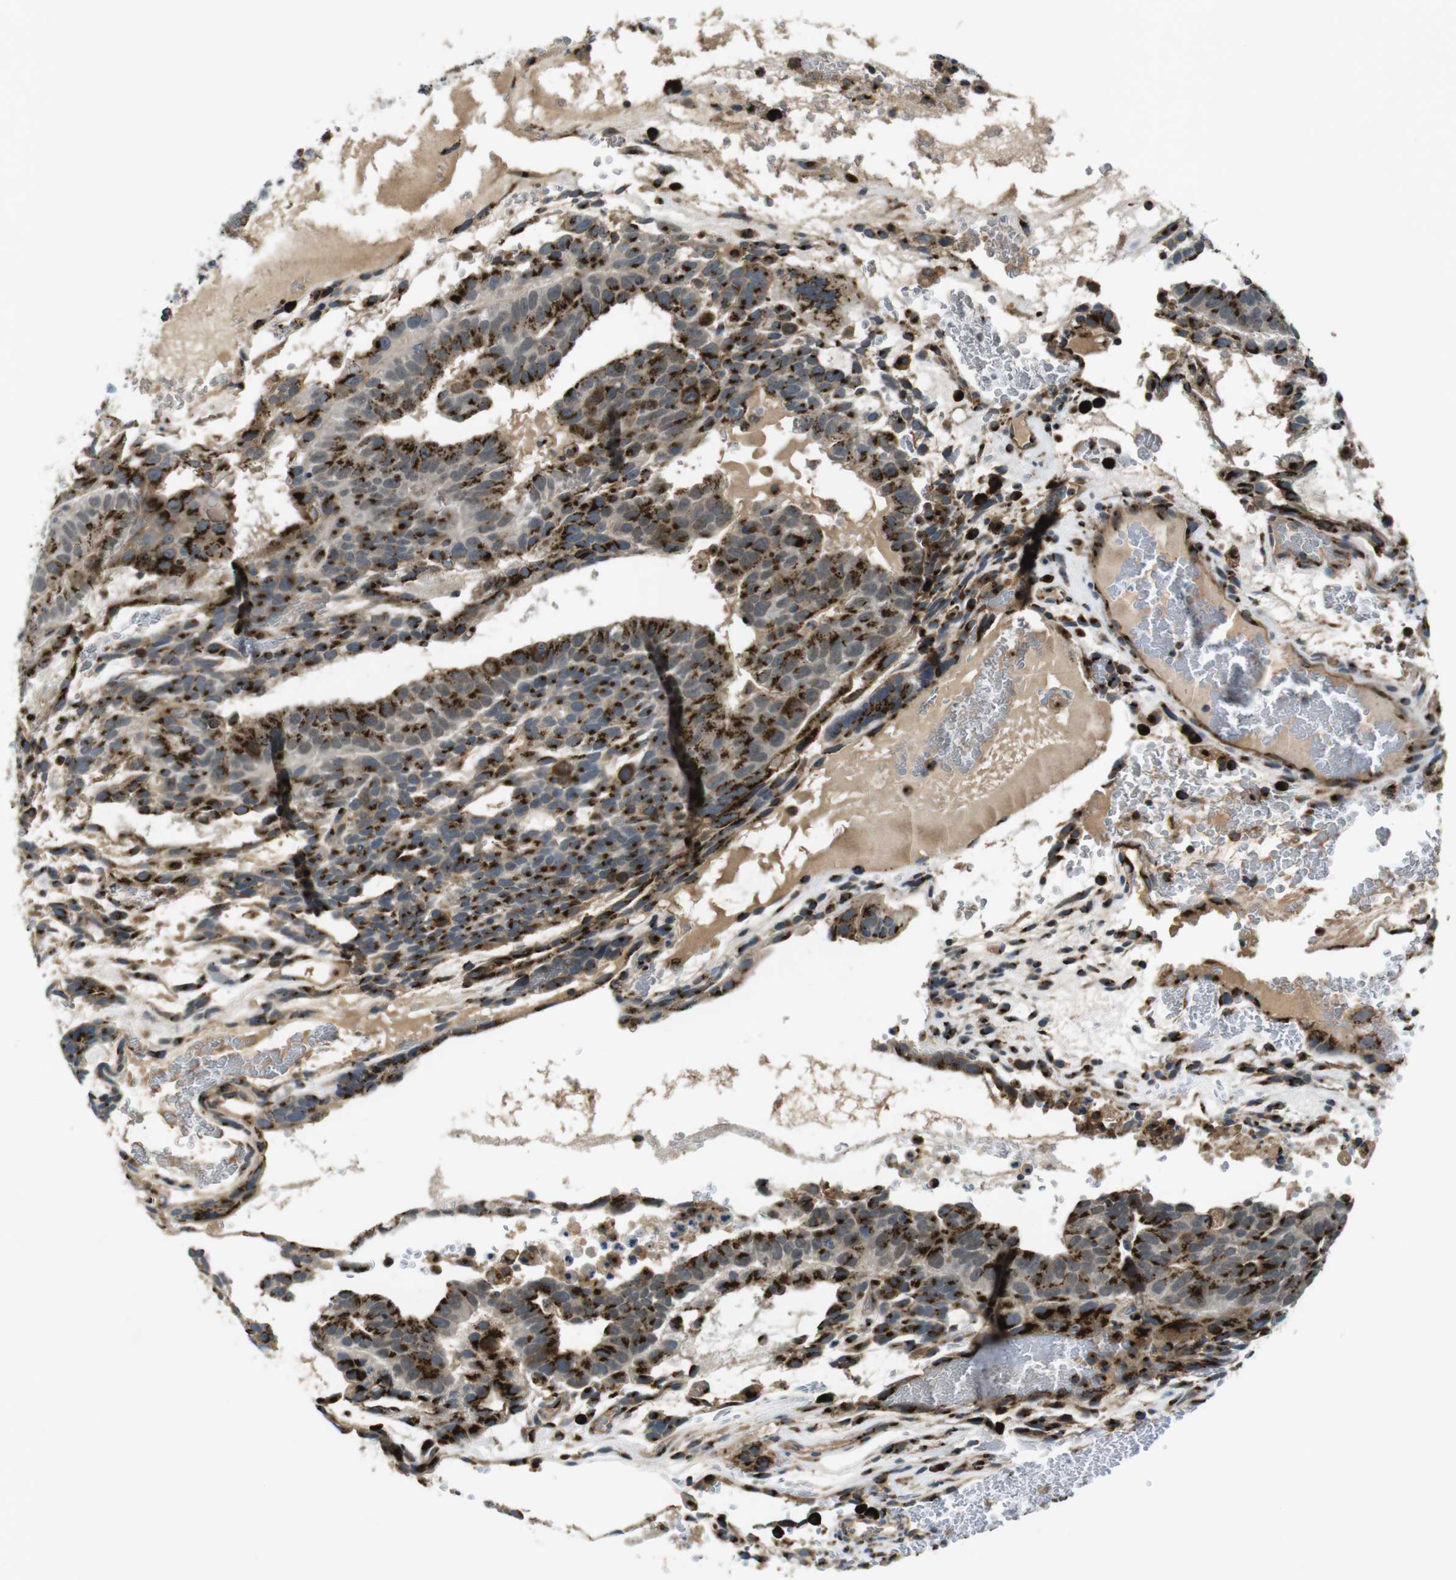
{"staining": {"intensity": "strong", "quantity": ">75%", "location": "cytoplasmic/membranous"}, "tissue": "testis cancer", "cell_type": "Tumor cells", "image_type": "cancer", "snomed": [{"axis": "morphology", "description": "Seminoma, NOS"}, {"axis": "morphology", "description": "Carcinoma, Embryonal, NOS"}, {"axis": "topography", "description": "Testis"}], "caption": "Human testis cancer stained with a brown dye displays strong cytoplasmic/membranous positive positivity in approximately >75% of tumor cells.", "gene": "ZFPL1", "patient": {"sex": "male", "age": 52}}